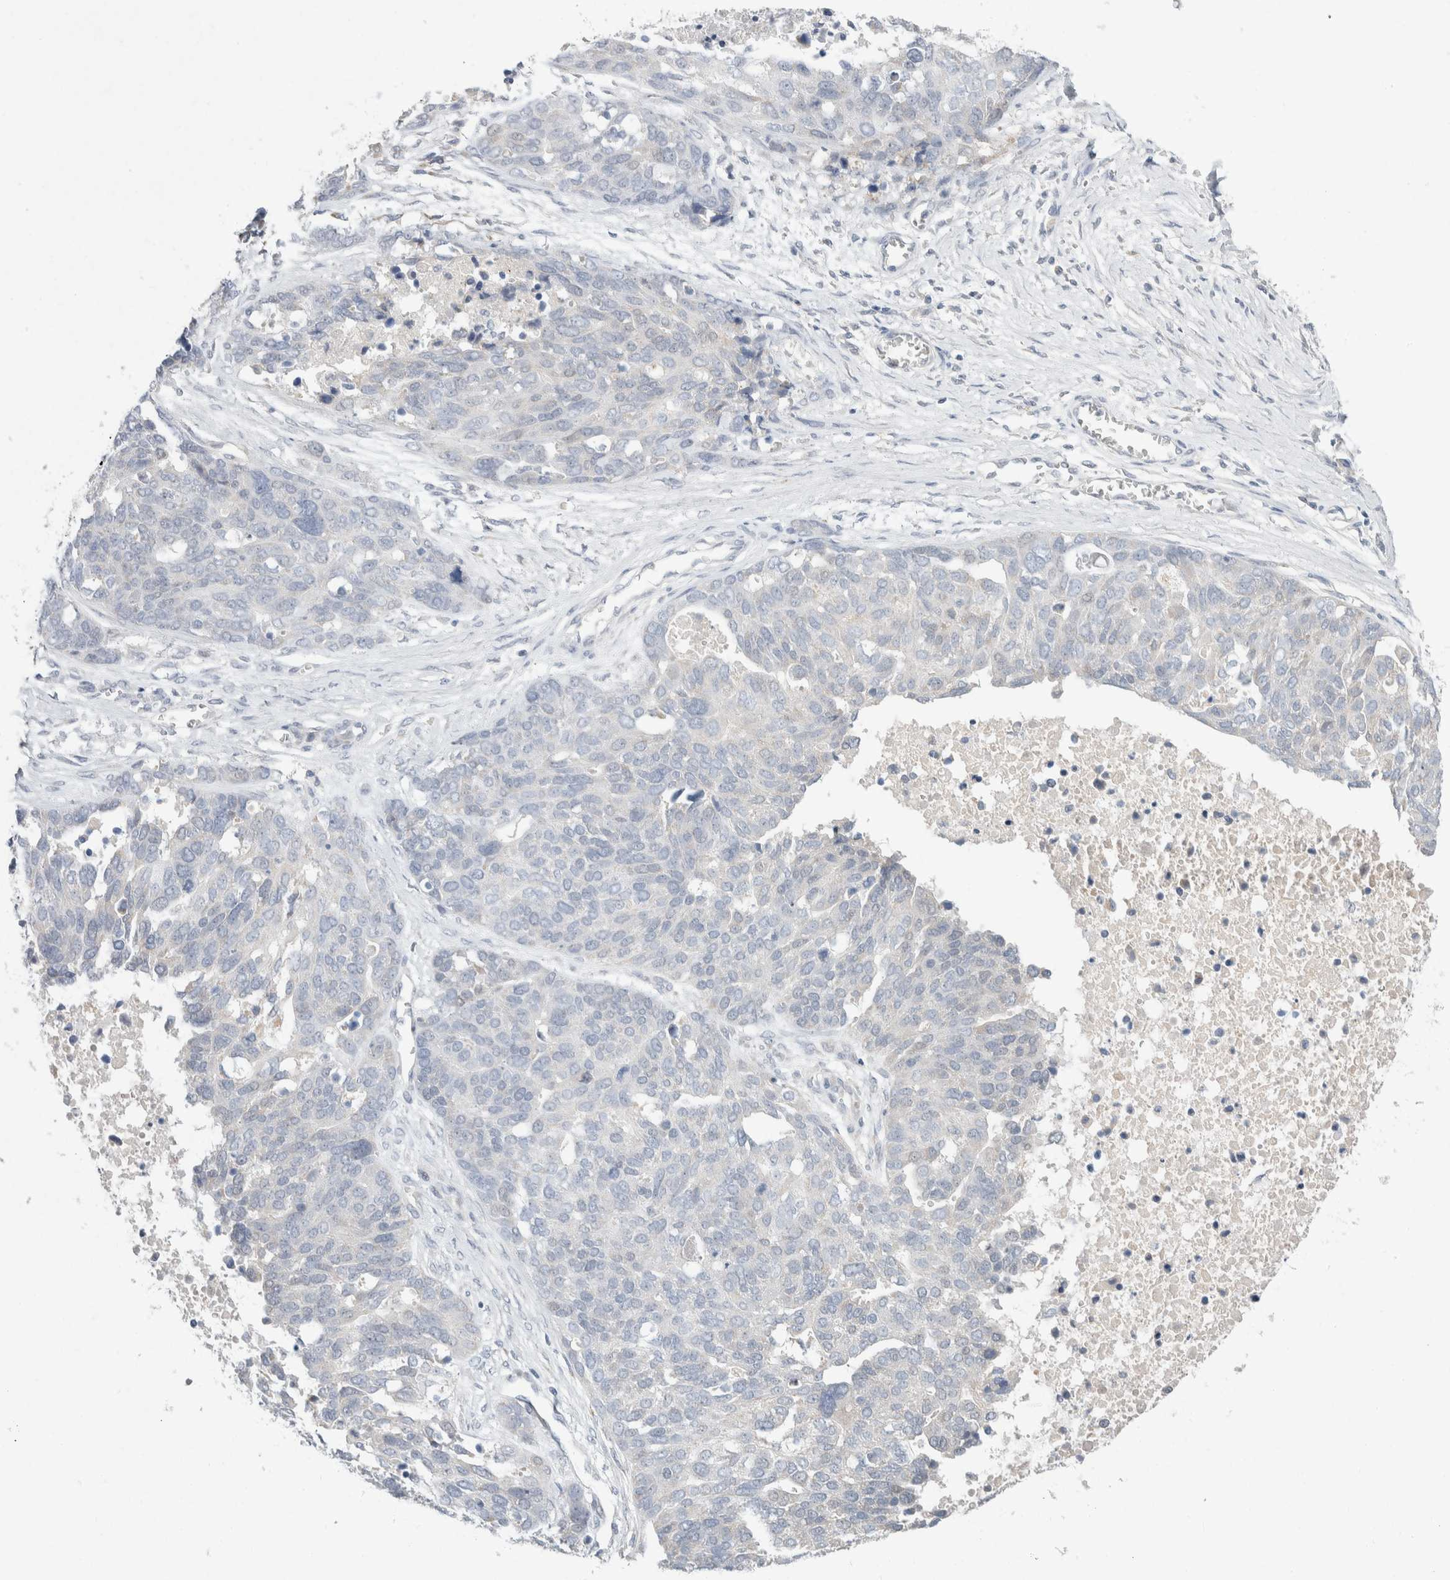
{"staining": {"intensity": "negative", "quantity": "none", "location": "none"}, "tissue": "ovarian cancer", "cell_type": "Tumor cells", "image_type": "cancer", "snomed": [{"axis": "morphology", "description": "Cystadenocarcinoma, serous, NOS"}, {"axis": "topography", "description": "Ovary"}], "caption": "Human ovarian serous cystadenocarcinoma stained for a protein using IHC shows no staining in tumor cells.", "gene": "CMTM4", "patient": {"sex": "female", "age": 44}}